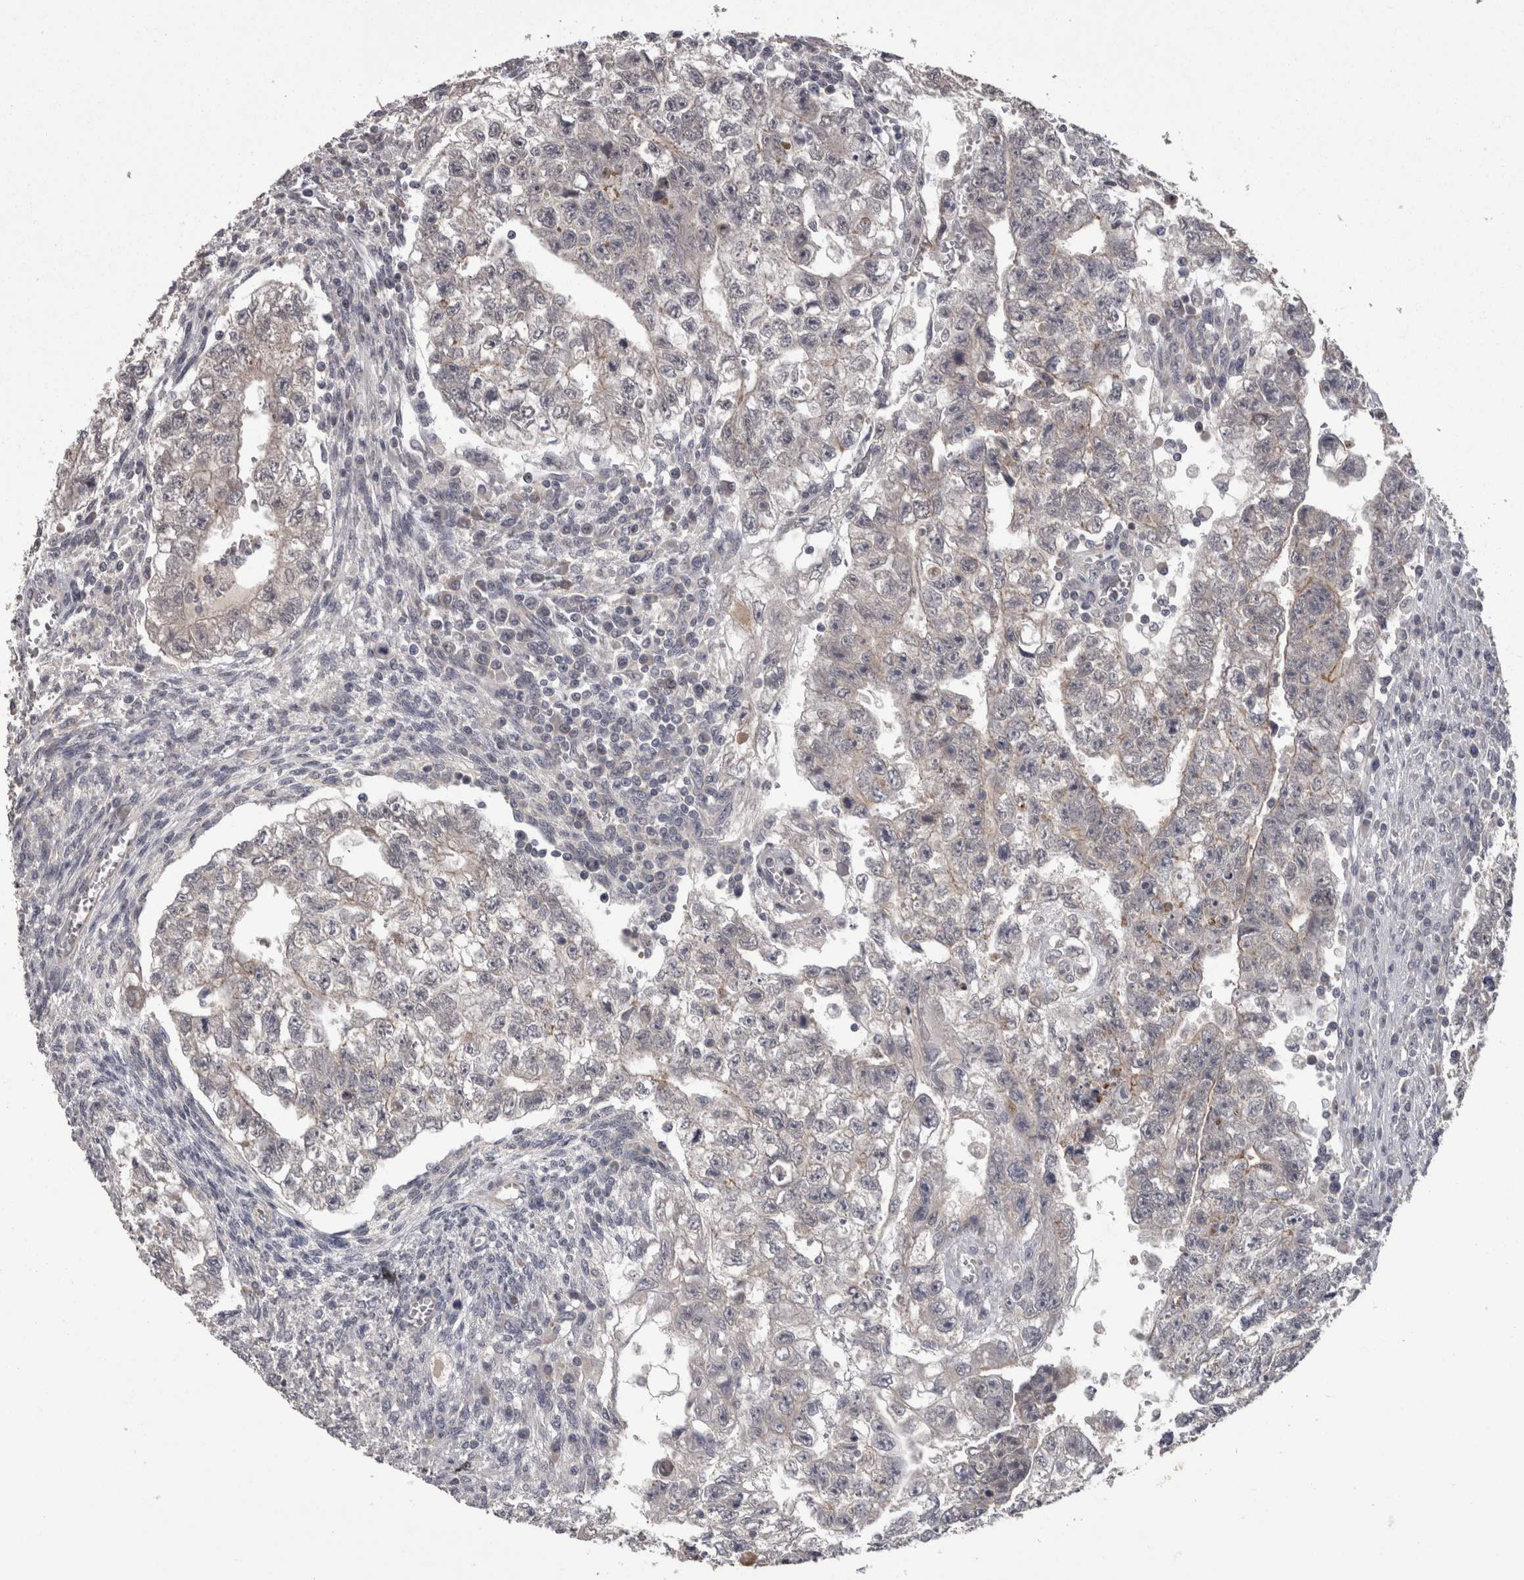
{"staining": {"intensity": "negative", "quantity": "none", "location": "none"}, "tissue": "testis cancer", "cell_type": "Tumor cells", "image_type": "cancer", "snomed": [{"axis": "morphology", "description": "Seminoma, NOS"}, {"axis": "morphology", "description": "Carcinoma, Embryonal, NOS"}, {"axis": "topography", "description": "Testis"}], "caption": "Human seminoma (testis) stained for a protein using immunohistochemistry displays no staining in tumor cells.", "gene": "PON3", "patient": {"sex": "male", "age": 38}}